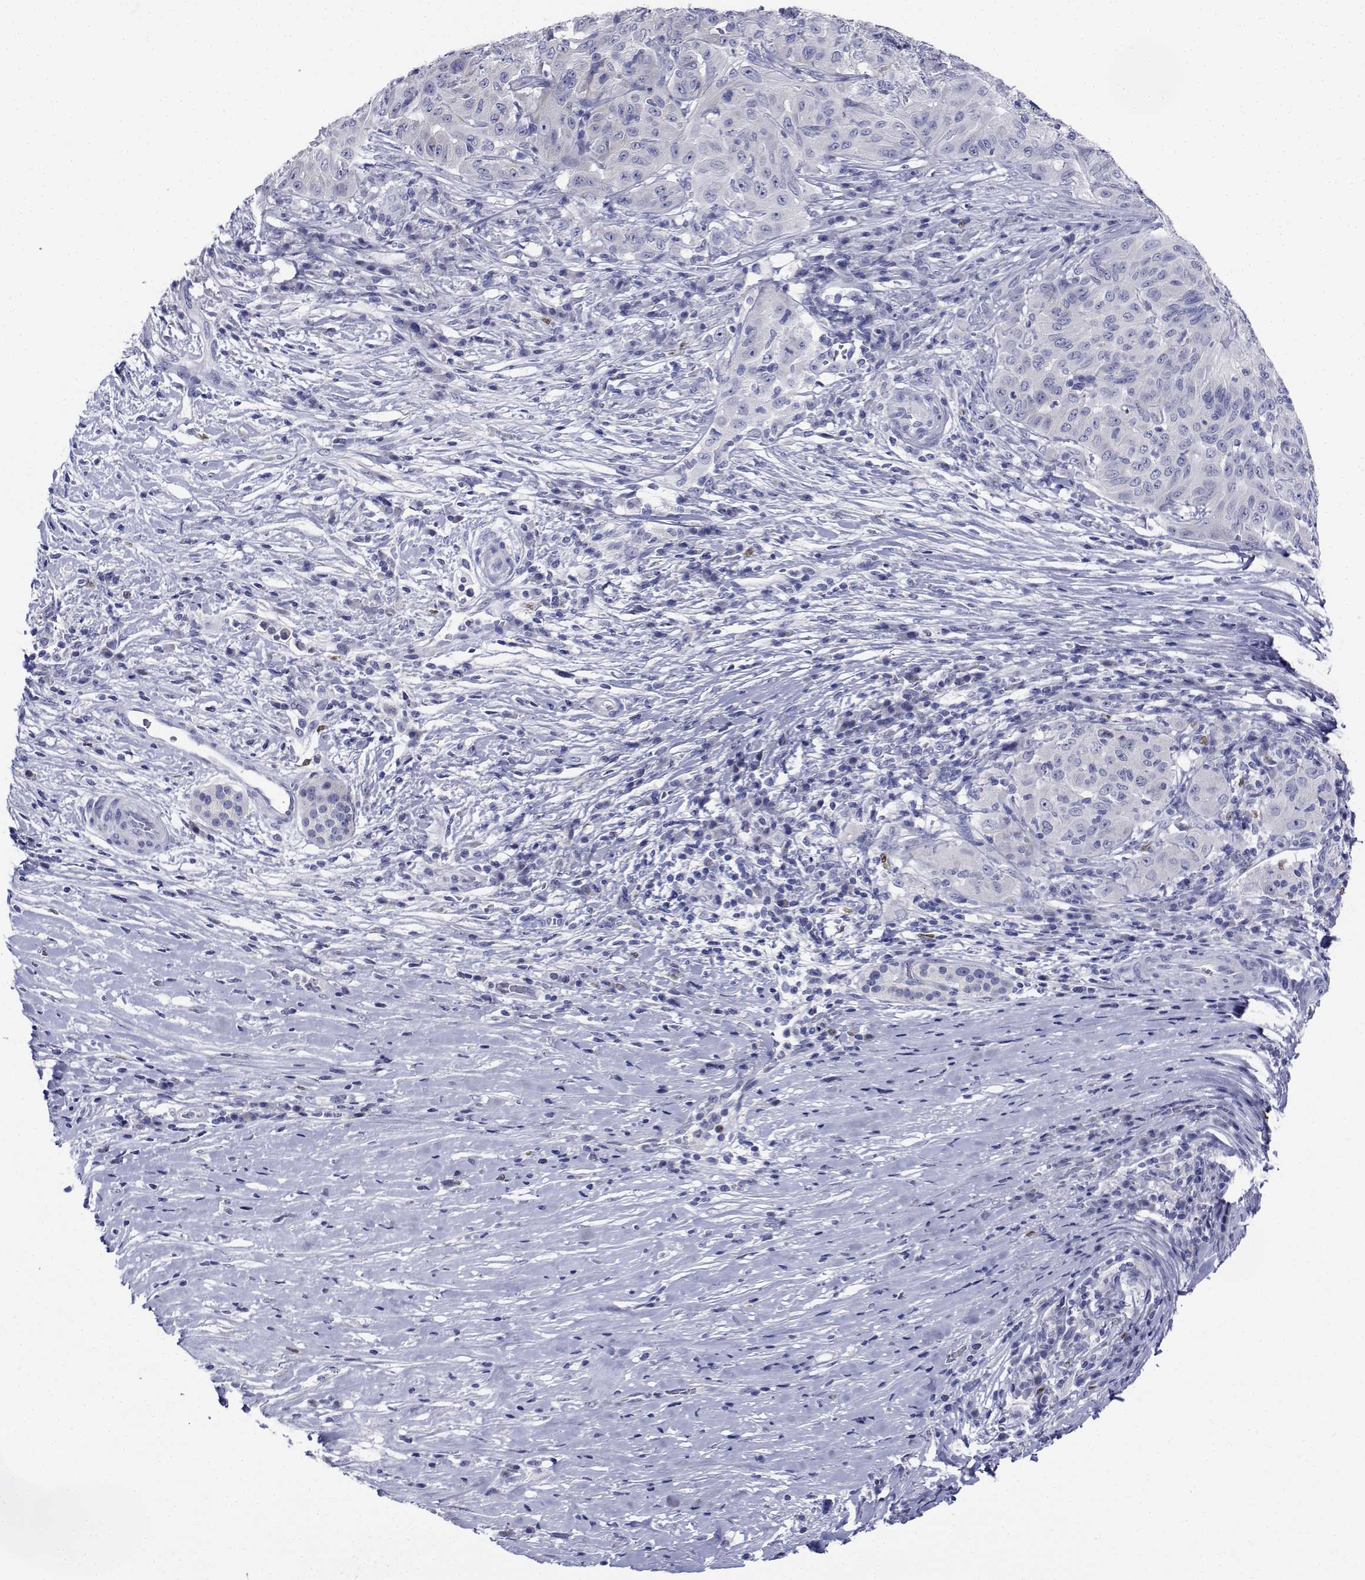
{"staining": {"intensity": "negative", "quantity": "none", "location": "none"}, "tissue": "pancreatic cancer", "cell_type": "Tumor cells", "image_type": "cancer", "snomed": [{"axis": "morphology", "description": "Adenocarcinoma, NOS"}, {"axis": "topography", "description": "Pancreas"}], "caption": "An immunohistochemistry (IHC) micrograph of pancreatic cancer (adenocarcinoma) is shown. There is no staining in tumor cells of pancreatic cancer (adenocarcinoma). (Immunohistochemistry (ihc), brightfield microscopy, high magnification).", "gene": "PLXNA4", "patient": {"sex": "male", "age": 63}}